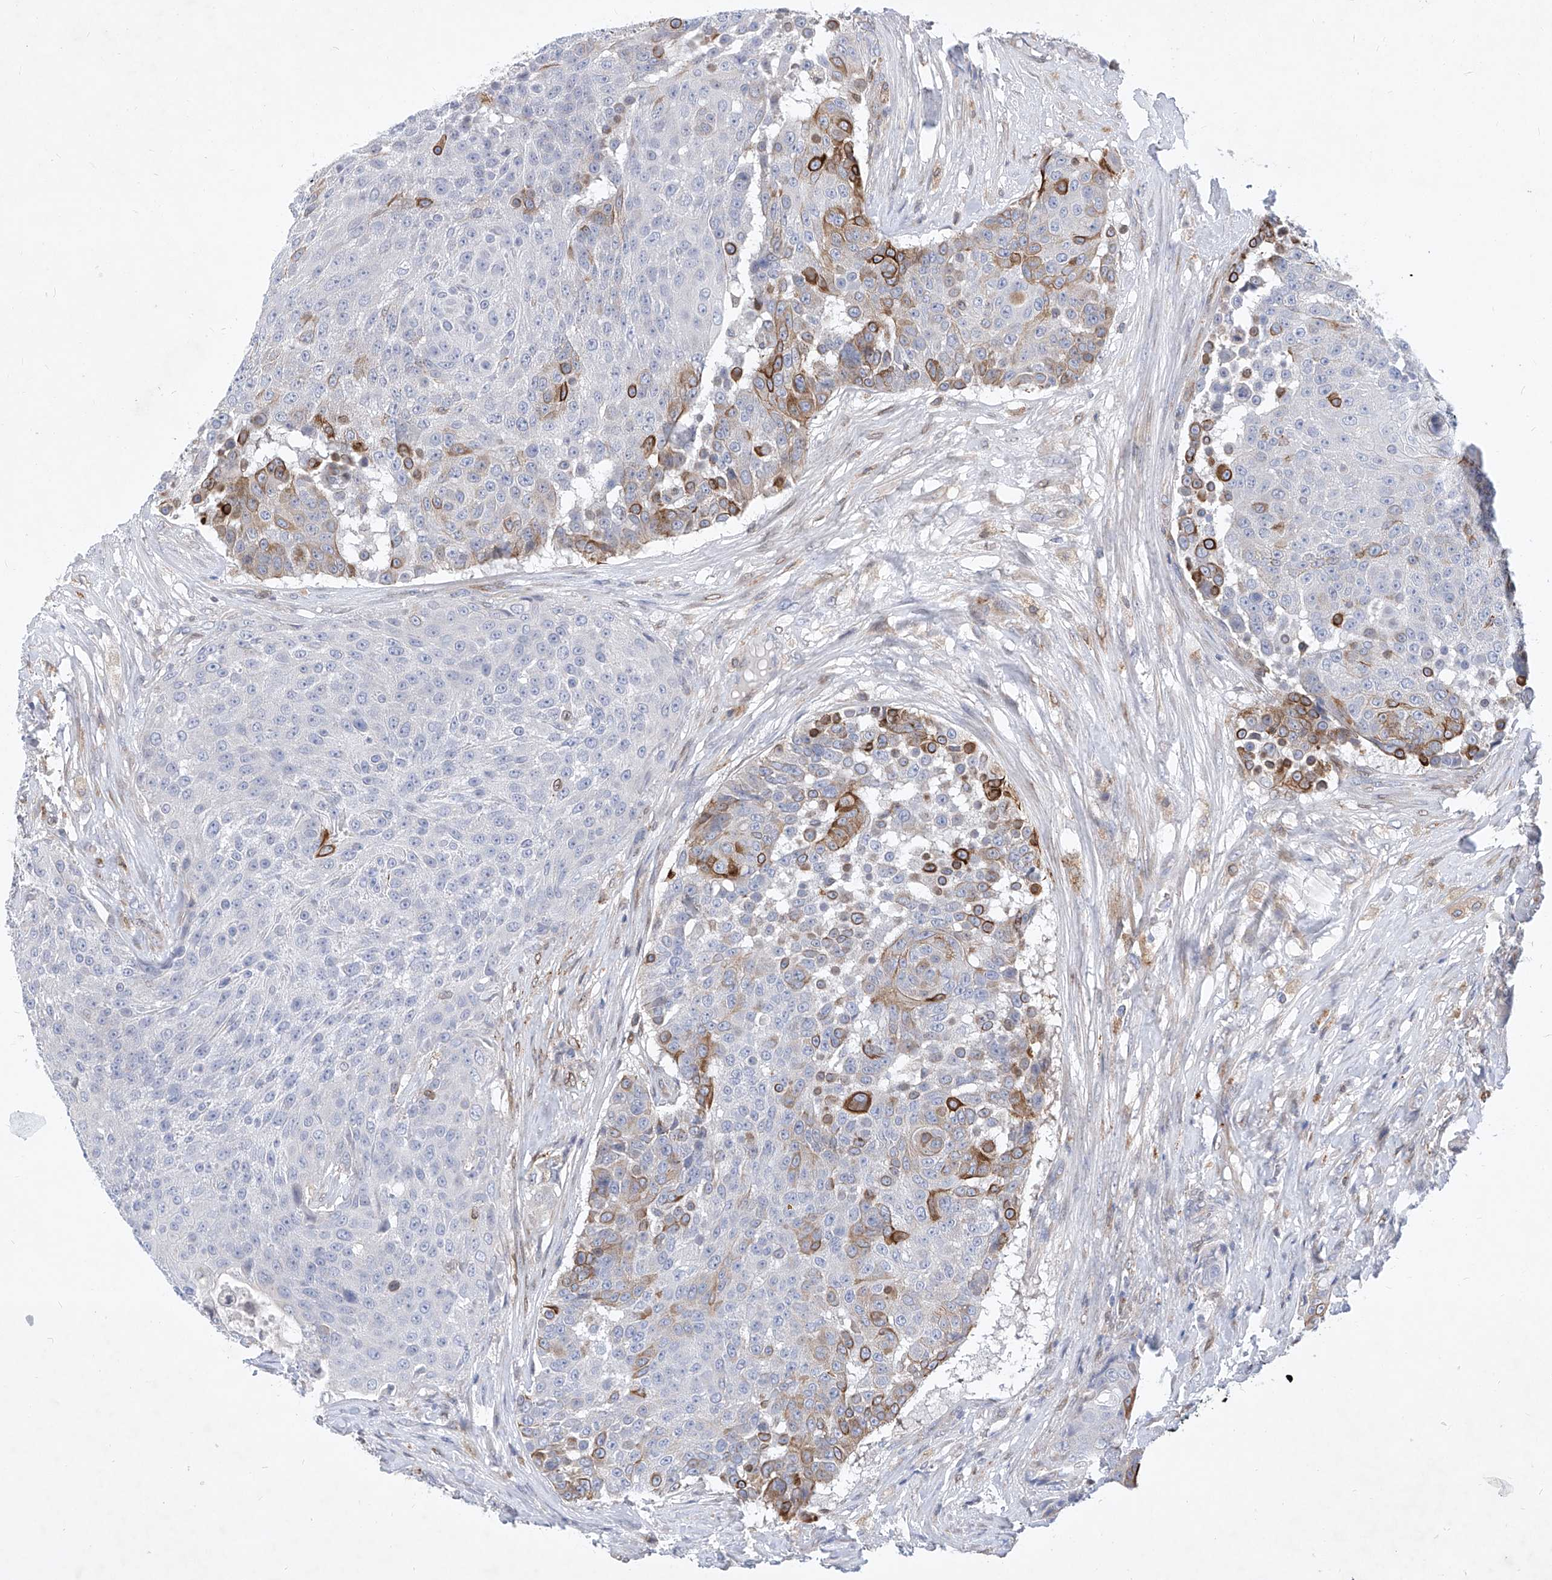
{"staining": {"intensity": "strong", "quantity": "<25%", "location": "cytoplasmic/membranous"}, "tissue": "urothelial cancer", "cell_type": "Tumor cells", "image_type": "cancer", "snomed": [{"axis": "morphology", "description": "Urothelial carcinoma, High grade"}, {"axis": "topography", "description": "Urinary bladder"}], "caption": "A brown stain highlights strong cytoplasmic/membranous staining of a protein in urothelial cancer tumor cells.", "gene": "MX2", "patient": {"sex": "female", "age": 63}}